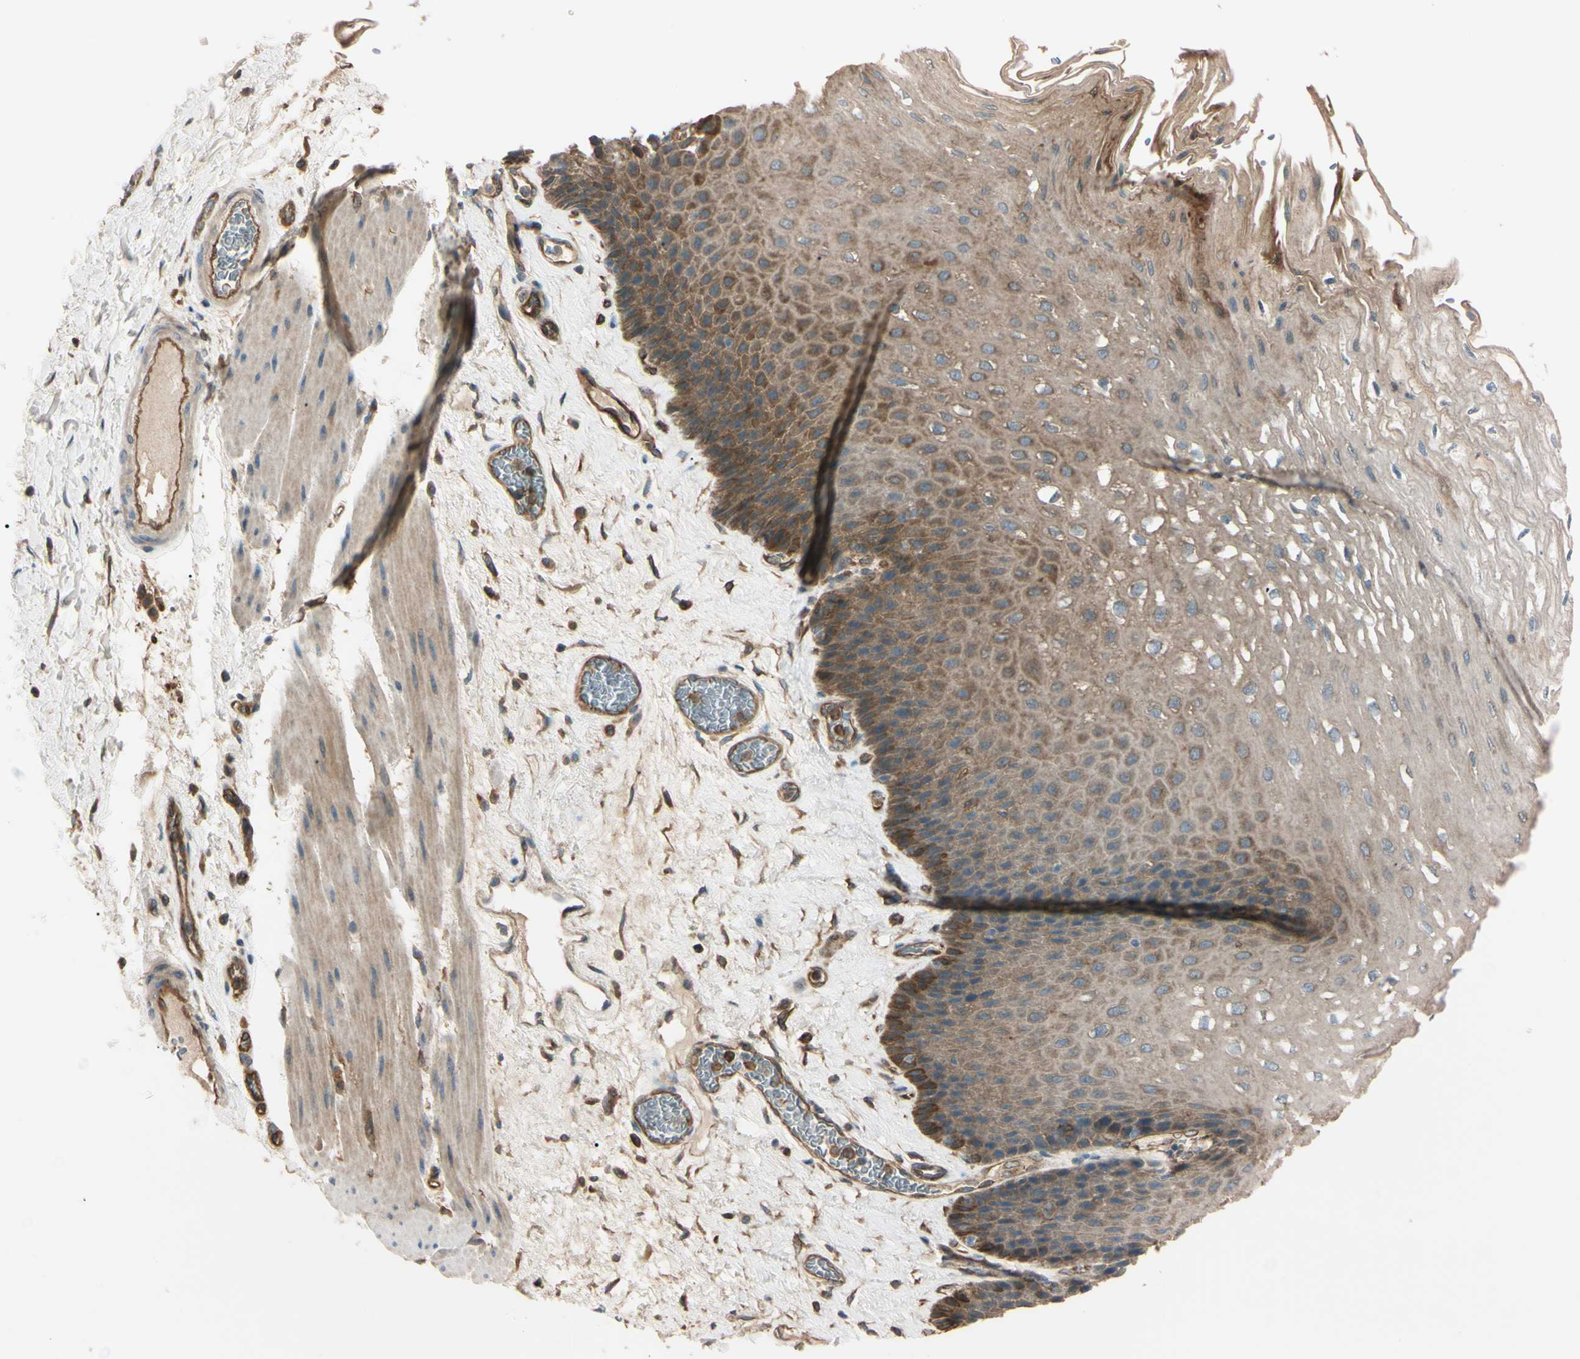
{"staining": {"intensity": "moderate", "quantity": ">75%", "location": "cytoplasmic/membranous"}, "tissue": "esophagus", "cell_type": "Squamous epithelial cells", "image_type": "normal", "snomed": [{"axis": "morphology", "description": "Normal tissue, NOS"}, {"axis": "topography", "description": "Esophagus"}], "caption": "Protein staining of normal esophagus exhibits moderate cytoplasmic/membranous expression in approximately >75% of squamous epithelial cells. Immunohistochemistry (ihc) stains the protein of interest in brown and the nuclei are stained blue.", "gene": "PTPN12", "patient": {"sex": "female", "age": 72}}